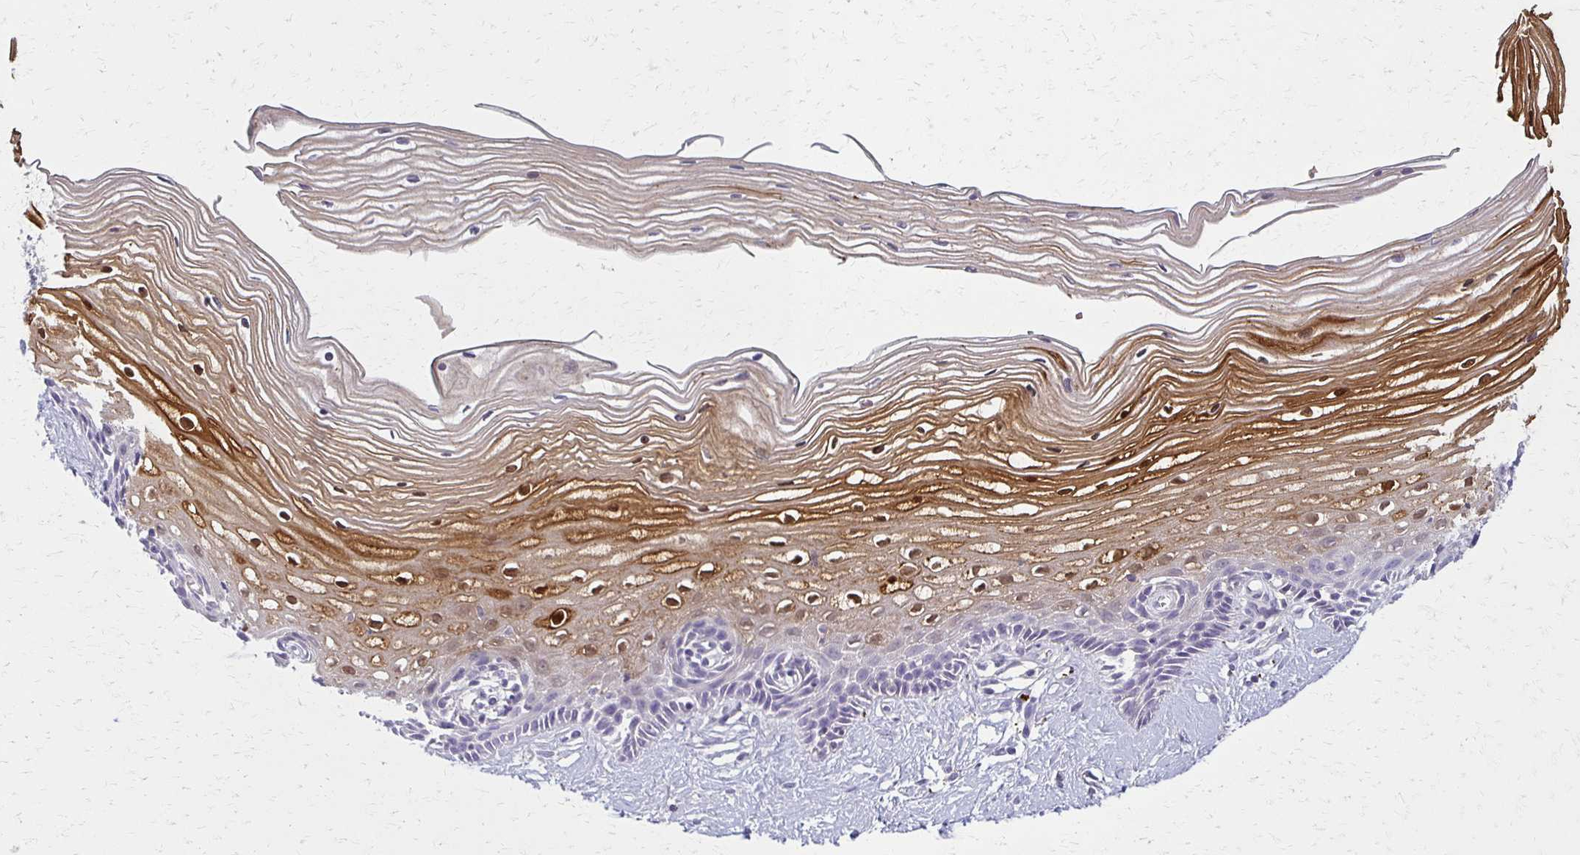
{"staining": {"intensity": "moderate", "quantity": "<25%", "location": "cytoplasmic/membranous,nuclear"}, "tissue": "cervix", "cell_type": "Squamous epithelial cells", "image_type": "normal", "snomed": [{"axis": "morphology", "description": "Normal tissue, NOS"}, {"axis": "topography", "description": "Cervix"}], "caption": "Squamous epithelial cells demonstrate low levels of moderate cytoplasmic/membranous,nuclear expression in approximately <25% of cells in benign cervix.", "gene": "BBS12", "patient": {"sex": "female", "age": 40}}